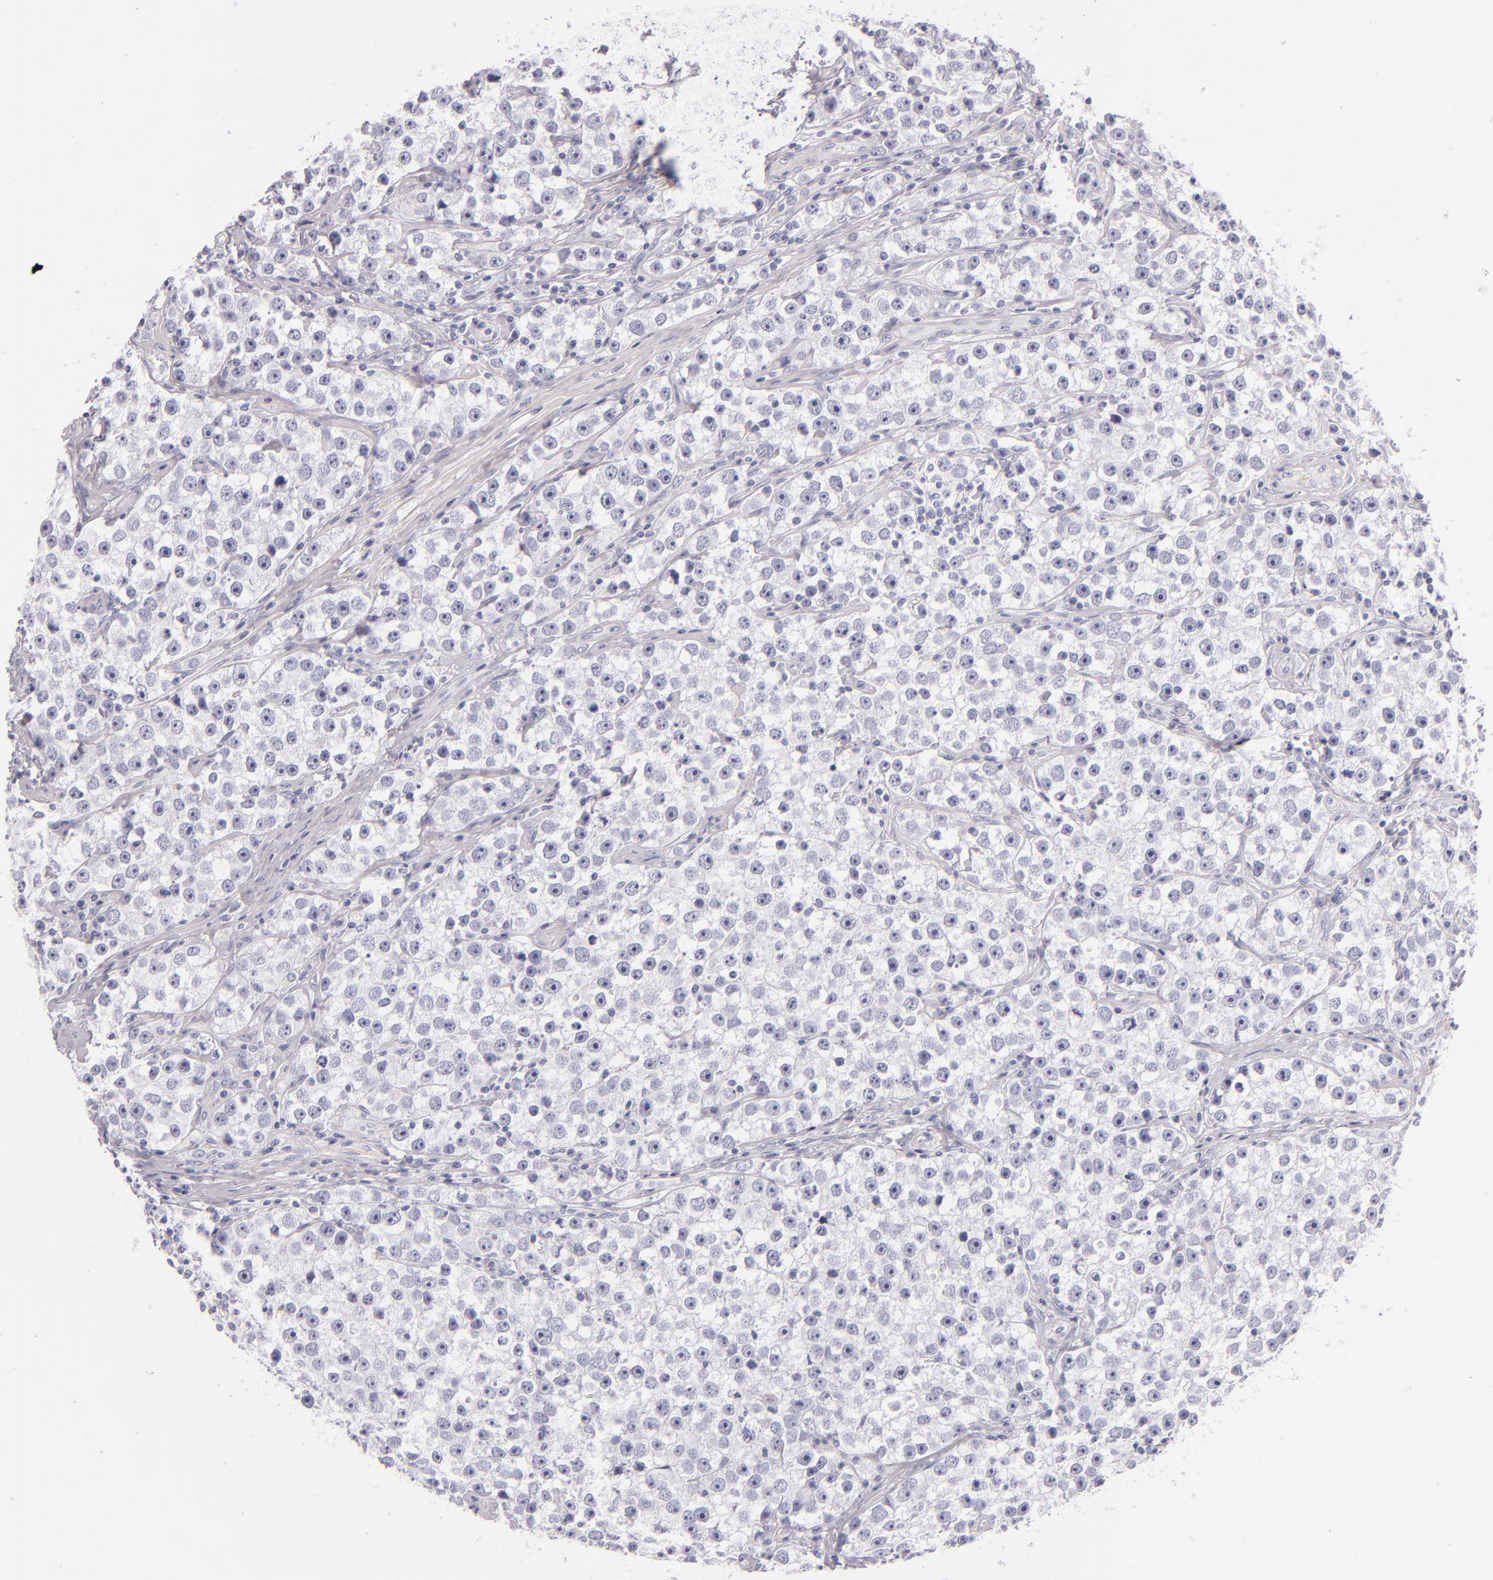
{"staining": {"intensity": "negative", "quantity": "none", "location": "none"}, "tissue": "testis cancer", "cell_type": "Tumor cells", "image_type": "cancer", "snomed": [{"axis": "morphology", "description": "Seminoma, NOS"}, {"axis": "topography", "description": "Testis"}], "caption": "A histopathology image of human testis cancer is negative for staining in tumor cells.", "gene": "FABP1", "patient": {"sex": "male", "age": 32}}